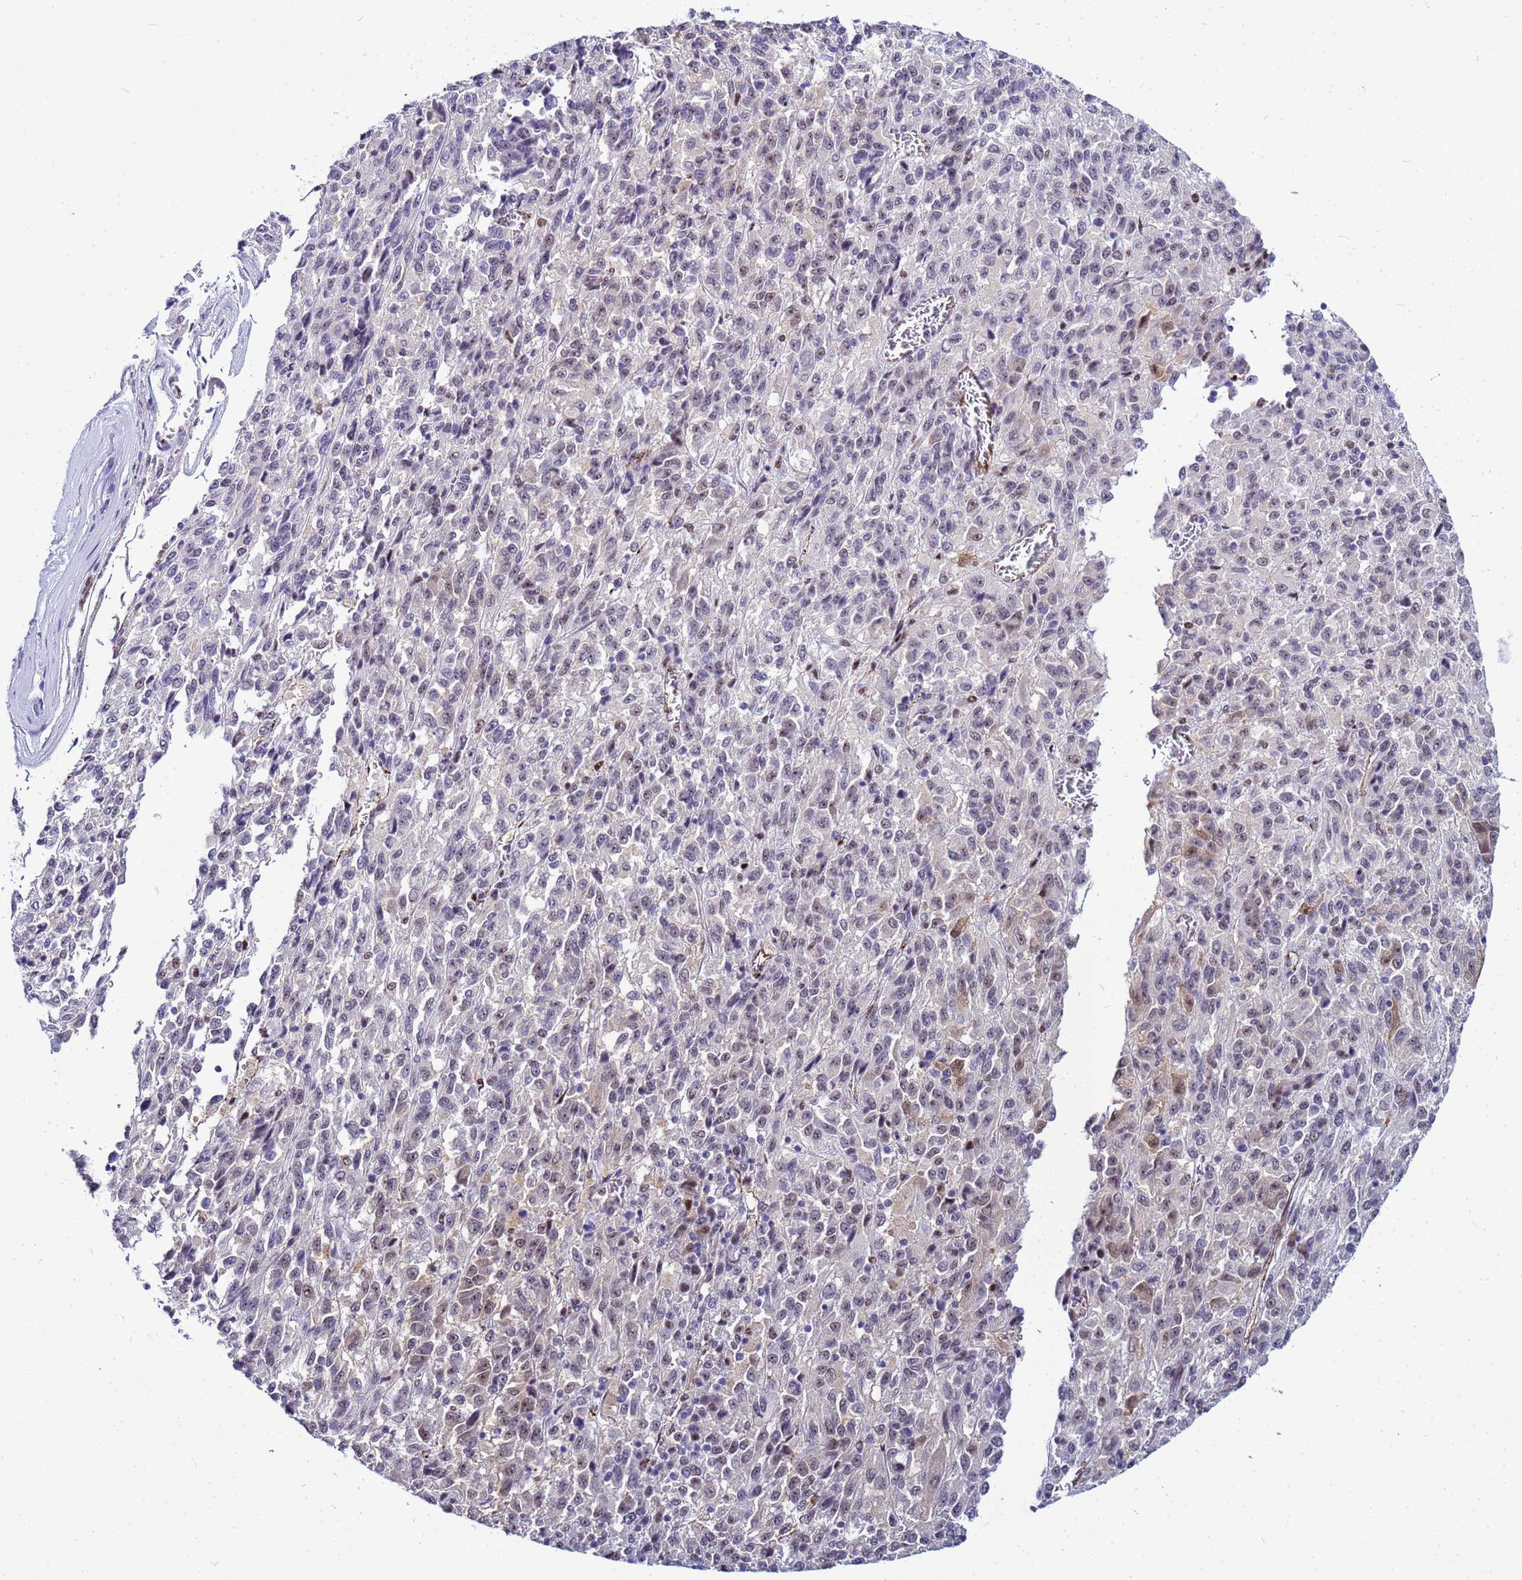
{"staining": {"intensity": "moderate", "quantity": "<25%", "location": "cytoplasmic/membranous,nuclear"}, "tissue": "melanoma", "cell_type": "Tumor cells", "image_type": "cancer", "snomed": [{"axis": "morphology", "description": "Malignant melanoma, Metastatic site"}, {"axis": "topography", "description": "Lung"}], "caption": "The micrograph shows staining of melanoma, revealing moderate cytoplasmic/membranous and nuclear protein staining (brown color) within tumor cells.", "gene": "SLC25A37", "patient": {"sex": "male", "age": 64}}